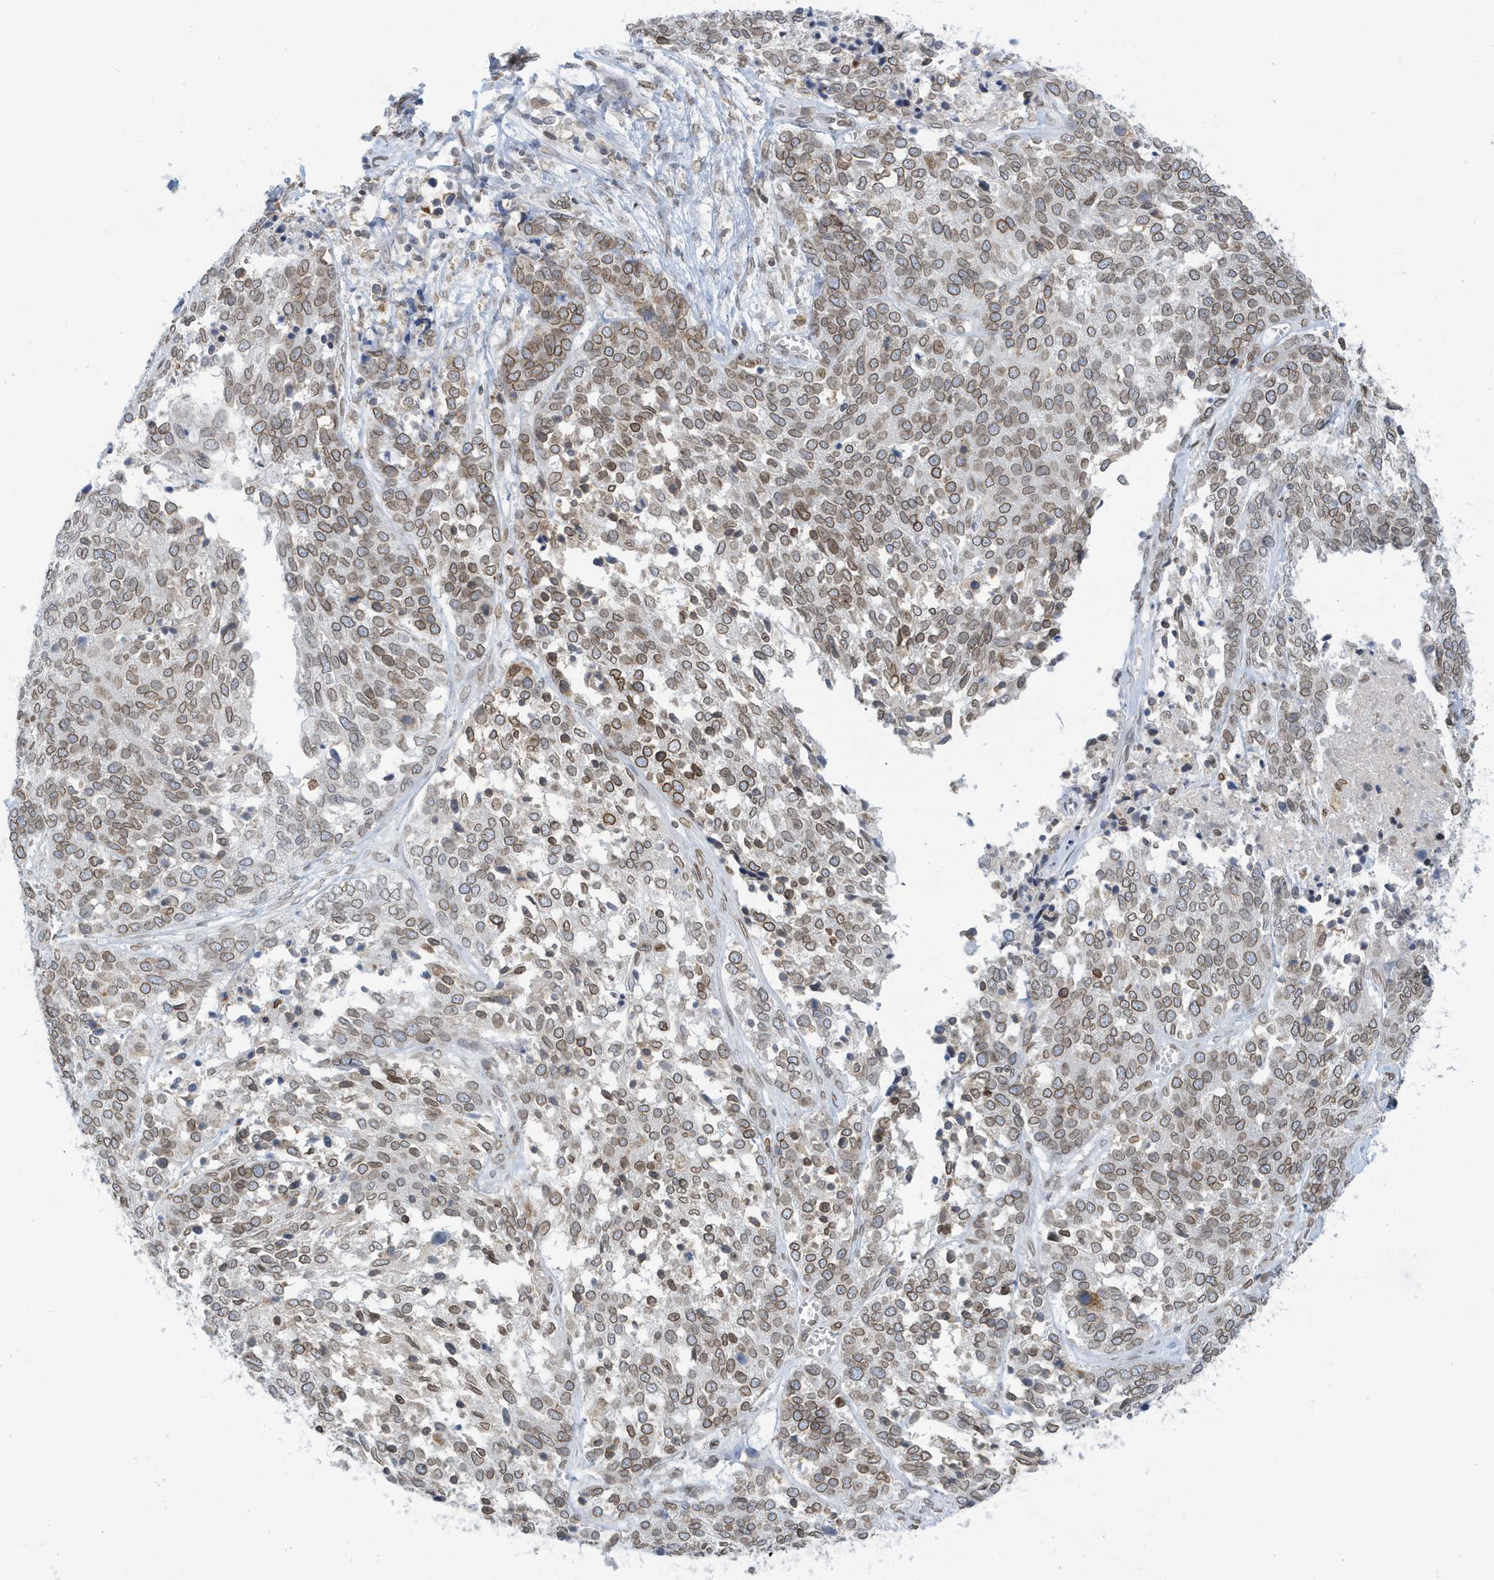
{"staining": {"intensity": "moderate", "quantity": ">75%", "location": "cytoplasmic/membranous,nuclear"}, "tissue": "ovarian cancer", "cell_type": "Tumor cells", "image_type": "cancer", "snomed": [{"axis": "morphology", "description": "Cystadenocarcinoma, serous, NOS"}, {"axis": "topography", "description": "Ovary"}], "caption": "The histopathology image reveals staining of serous cystadenocarcinoma (ovarian), revealing moderate cytoplasmic/membranous and nuclear protein staining (brown color) within tumor cells.", "gene": "PCYT1A", "patient": {"sex": "female", "age": 44}}